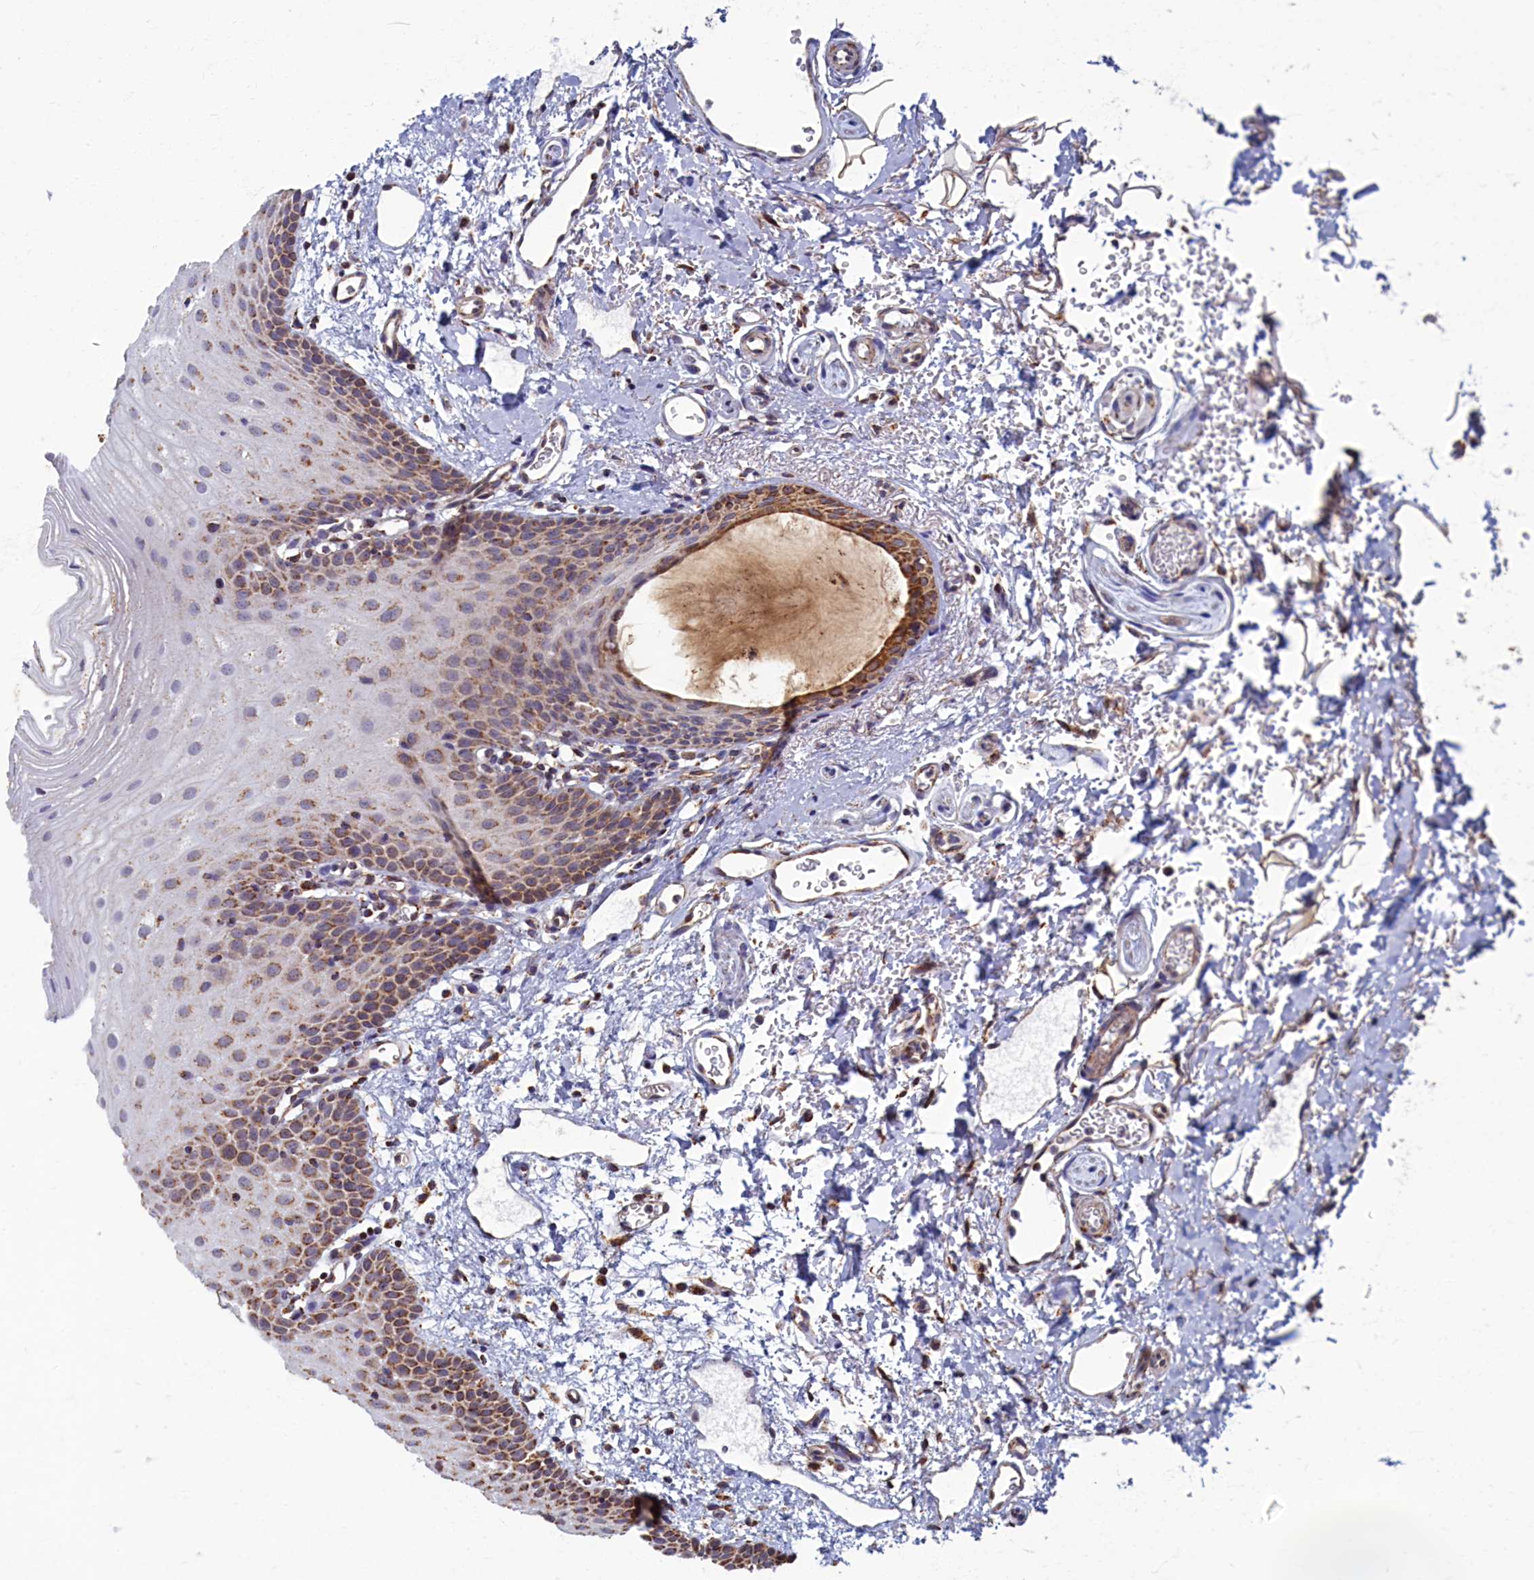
{"staining": {"intensity": "moderate", "quantity": ">75%", "location": "cytoplasmic/membranous"}, "tissue": "oral mucosa", "cell_type": "Squamous epithelial cells", "image_type": "normal", "snomed": [{"axis": "morphology", "description": "Normal tissue, NOS"}, {"axis": "topography", "description": "Oral tissue"}], "caption": "Unremarkable oral mucosa exhibits moderate cytoplasmic/membranous staining in about >75% of squamous epithelial cells, visualized by immunohistochemistry. (Brightfield microscopy of DAB IHC at high magnification).", "gene": "SPR", "patient": {"sex": "female", "age": 70}}